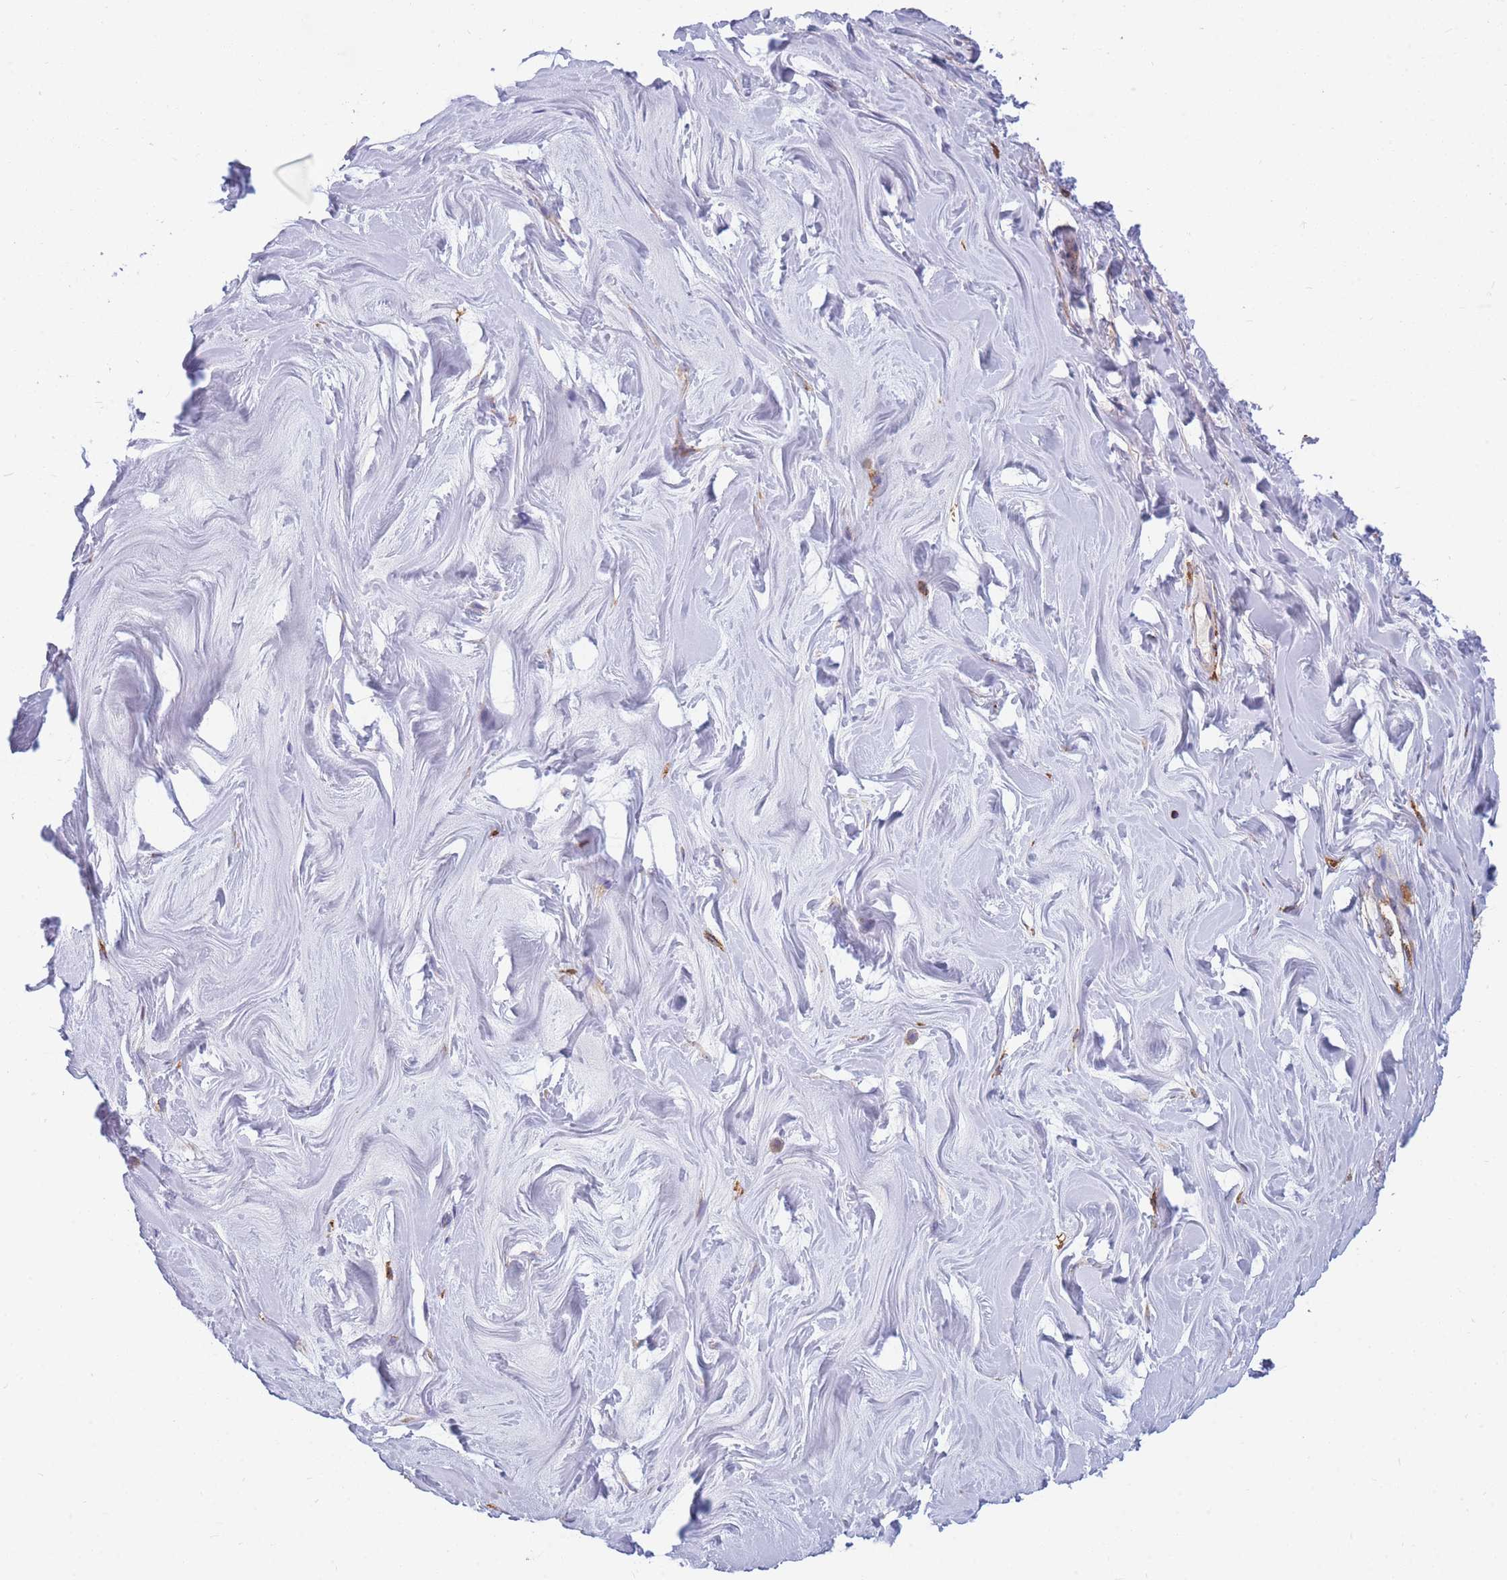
{"staining": {"intensity": "negative", "quantity": "none", "location": "none"}, "tissue": "adipose tissue", "cell_type": "Adipocytes", "image_type": "normal", "snomed": [{"axis": "morphology", "description": "Normal tissue, NOS"}, {"axis": "topography", "description": "Breast"}], "caption": "Immunohistochemical staining of normal human adipose tissue exhibits no significant positivity in adipocytes. (DAB immunohistochemistry (IHC) visualized using brightfield microscopy, high magnification).", "gene": "MRPL54", "patient": {"sex": "female", "age": 26}}